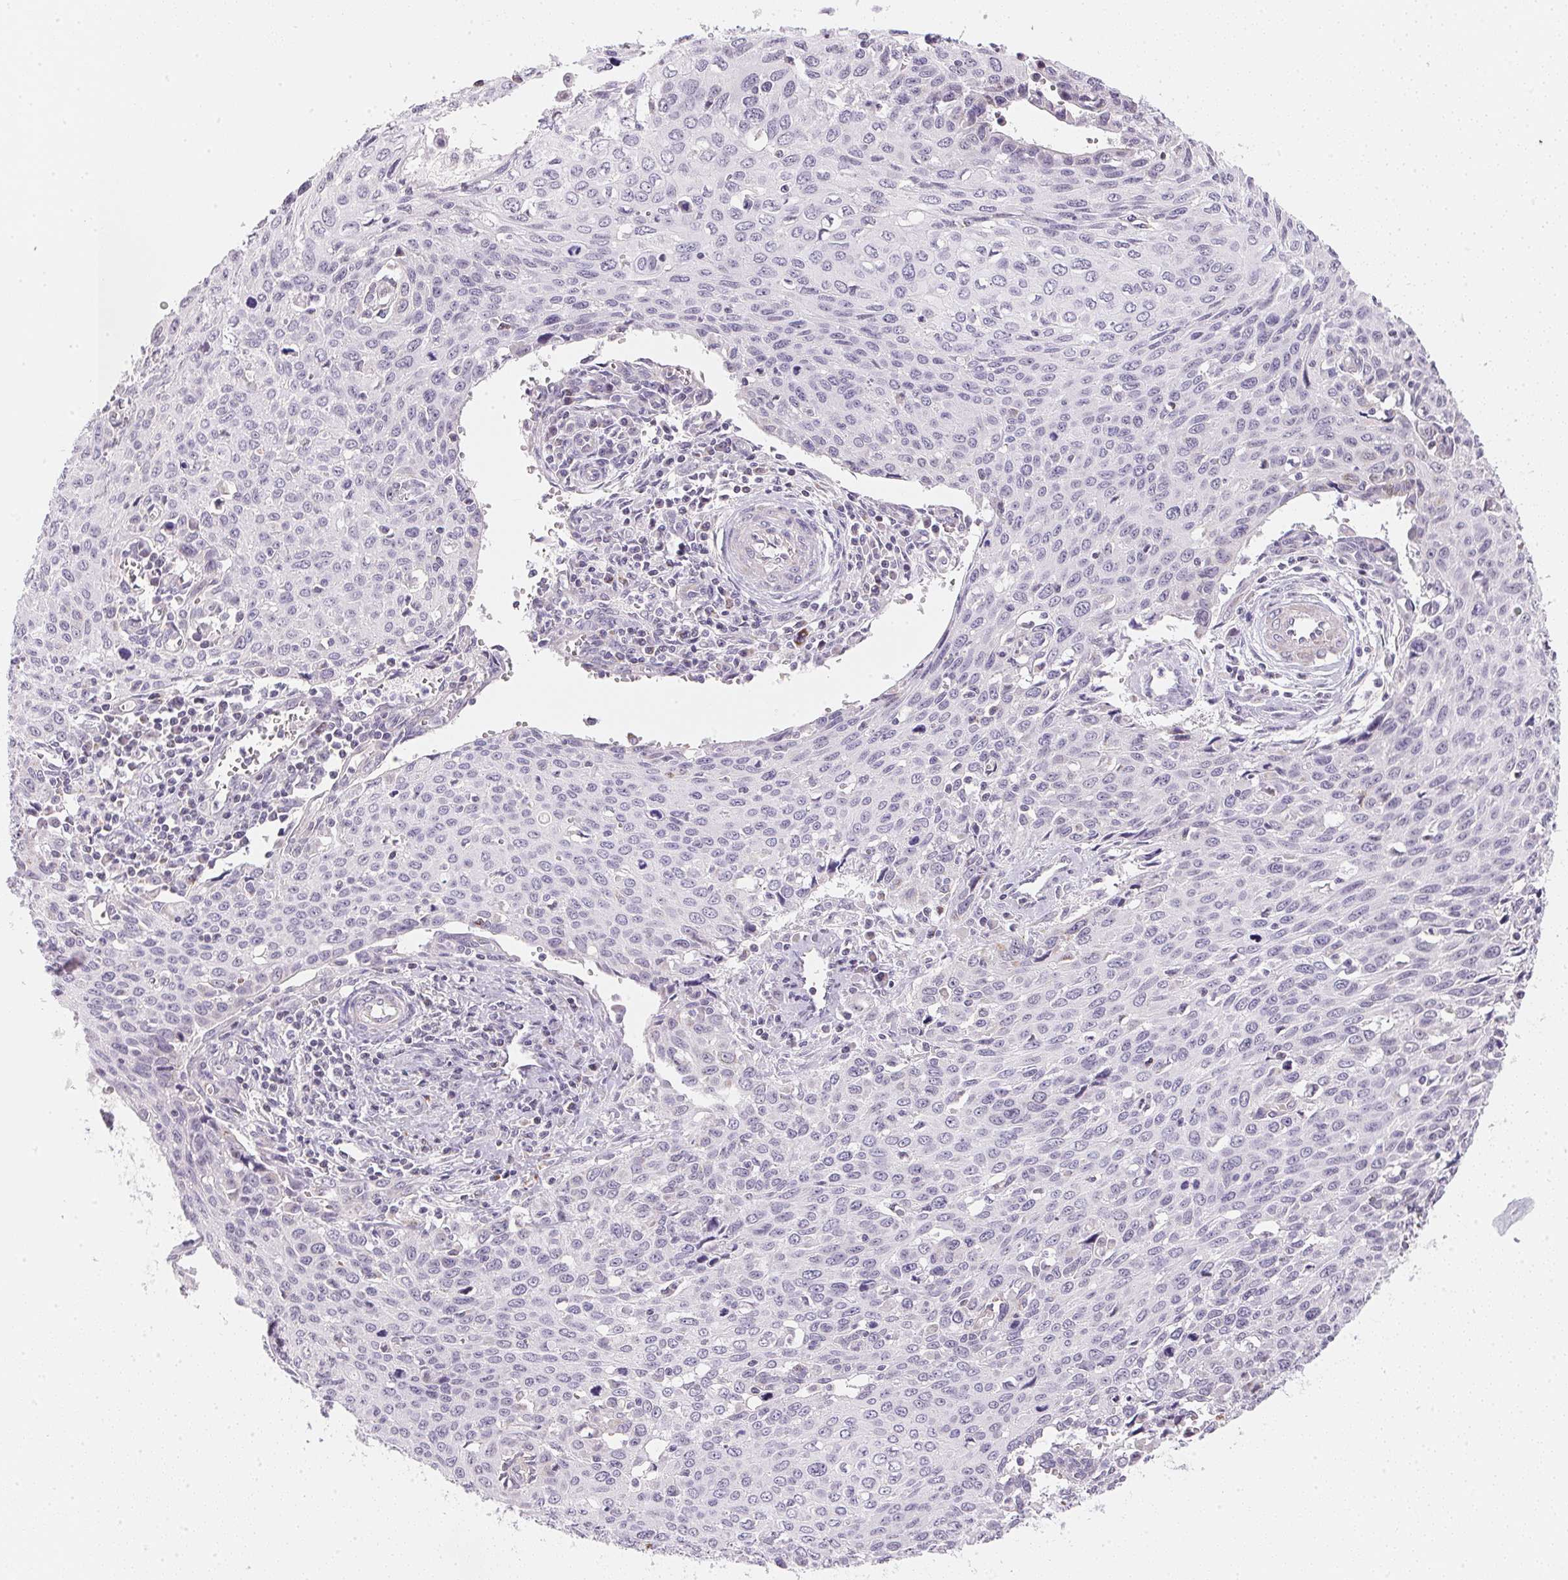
{"staining": {"intensity": "negative", "quantity": "none", "location": "none"}, "tissue": "cervical cancer", "cell_type": "Tumor cells", "image_type": "cancer", "snomed": [{"axis": "morphology", "description": "Squamous cell carcinoma, NOS"}, {"axis": "topography", "description": "Cervix"}], "caption": "Immunohistochemical staining of squamous cell carcinoma (cervical) exhibits no significant staining in tumor cells. (DAB IHC, high magnification).", "gene": "GIPC2", "patient": {"sex": "female", "age": 38}}